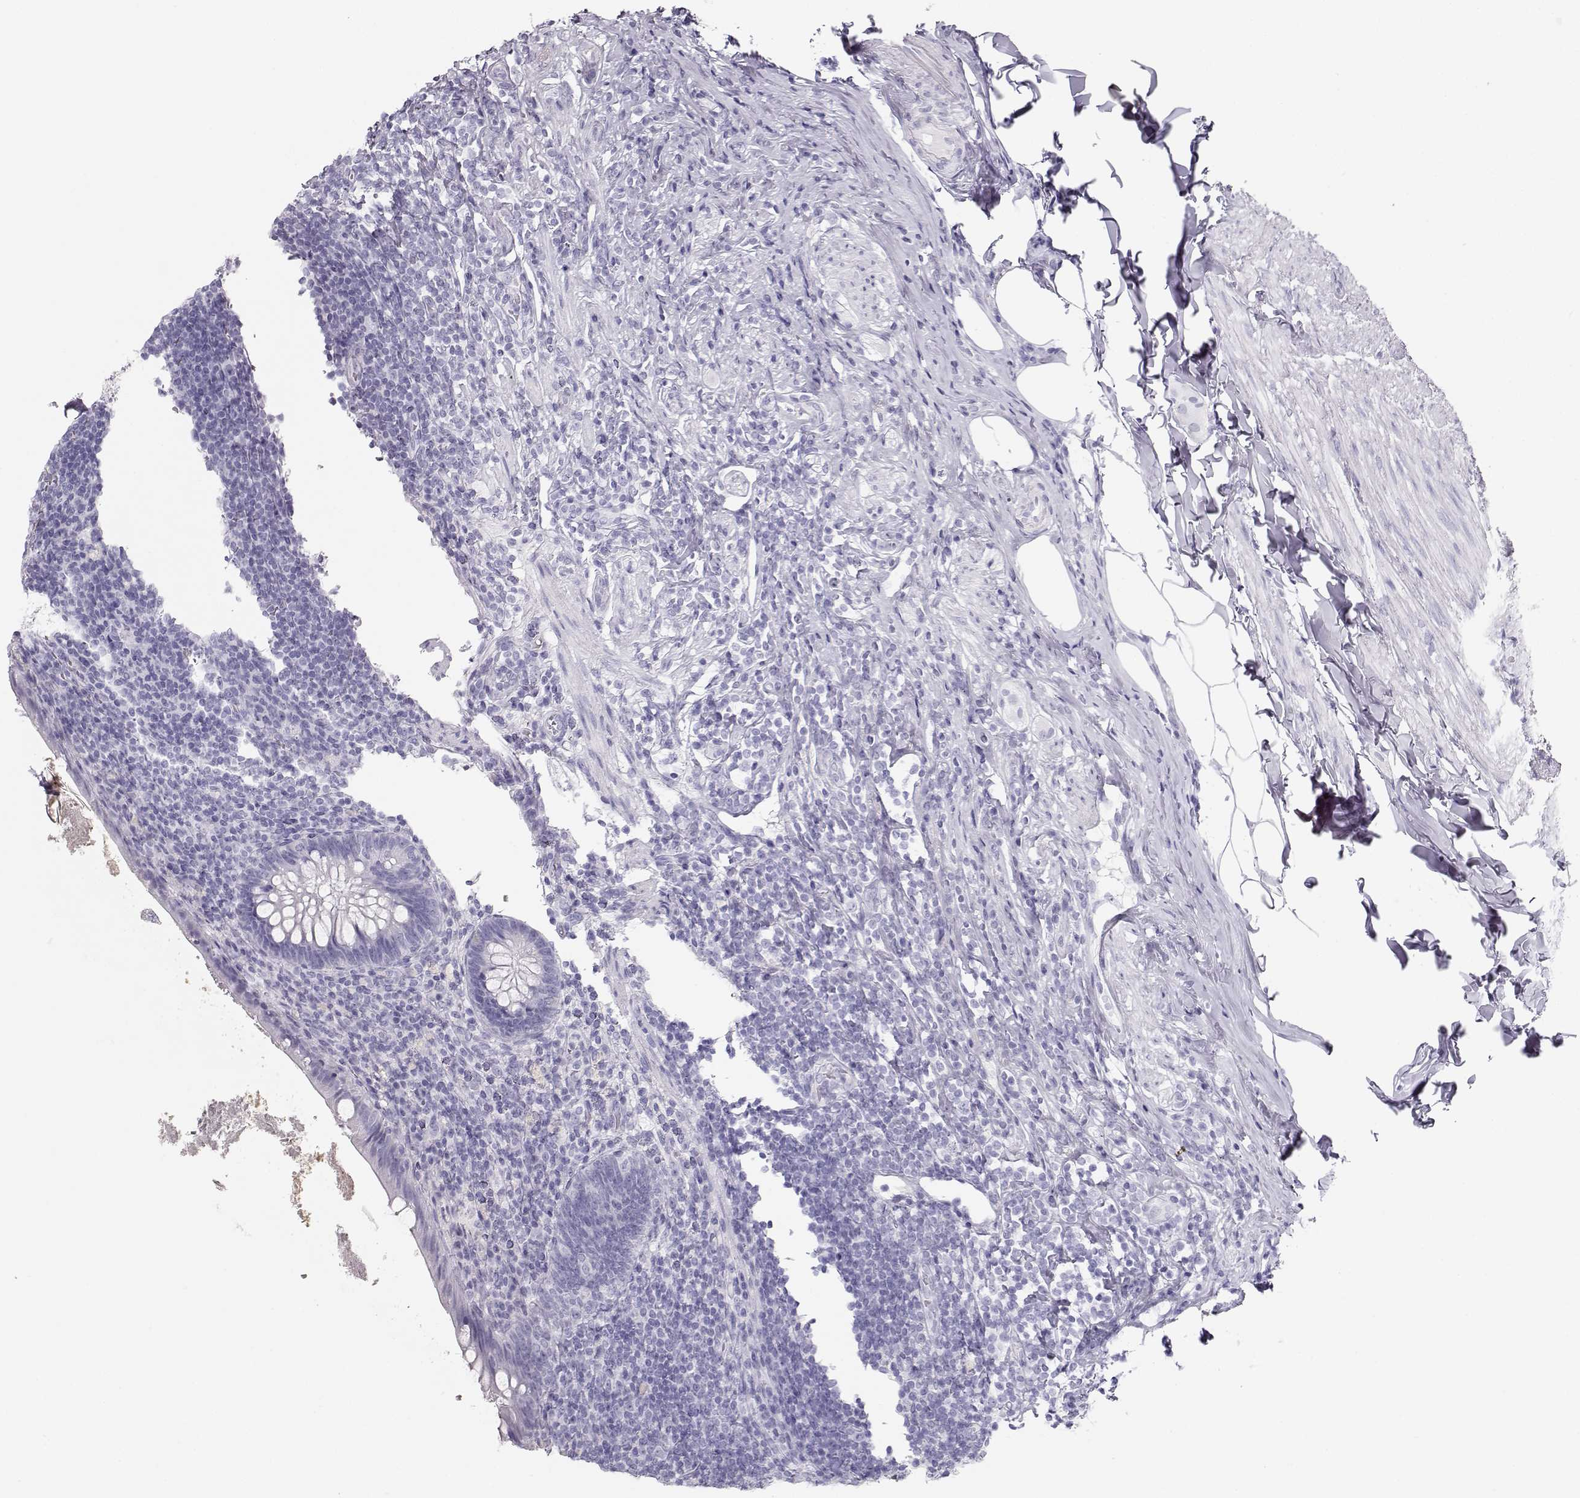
{"staining": {"intensity": "negative", "quantity": "none", "location": "none"}, "tissue": "appendix", "cell_type": "Glandular cells", "image_type": "normal", "snomed": [{"axis": "morphology", "description": "Normal tissue, NOS"}, {"axis": "topography", "description": "Appendix"}], "caption": "High magnification brightfield microscopy of benign appendix stained with DAB (3,3'-diaminobenzidine) (brown) and counterstained with hematoxylin (blue): glandular cells show no significant staining. (Immunohistochemistry (ihc), brightfield microscopy, high magnification).", "gene": "TKTL1", "patient": {"sex": "male", "age": 47}}